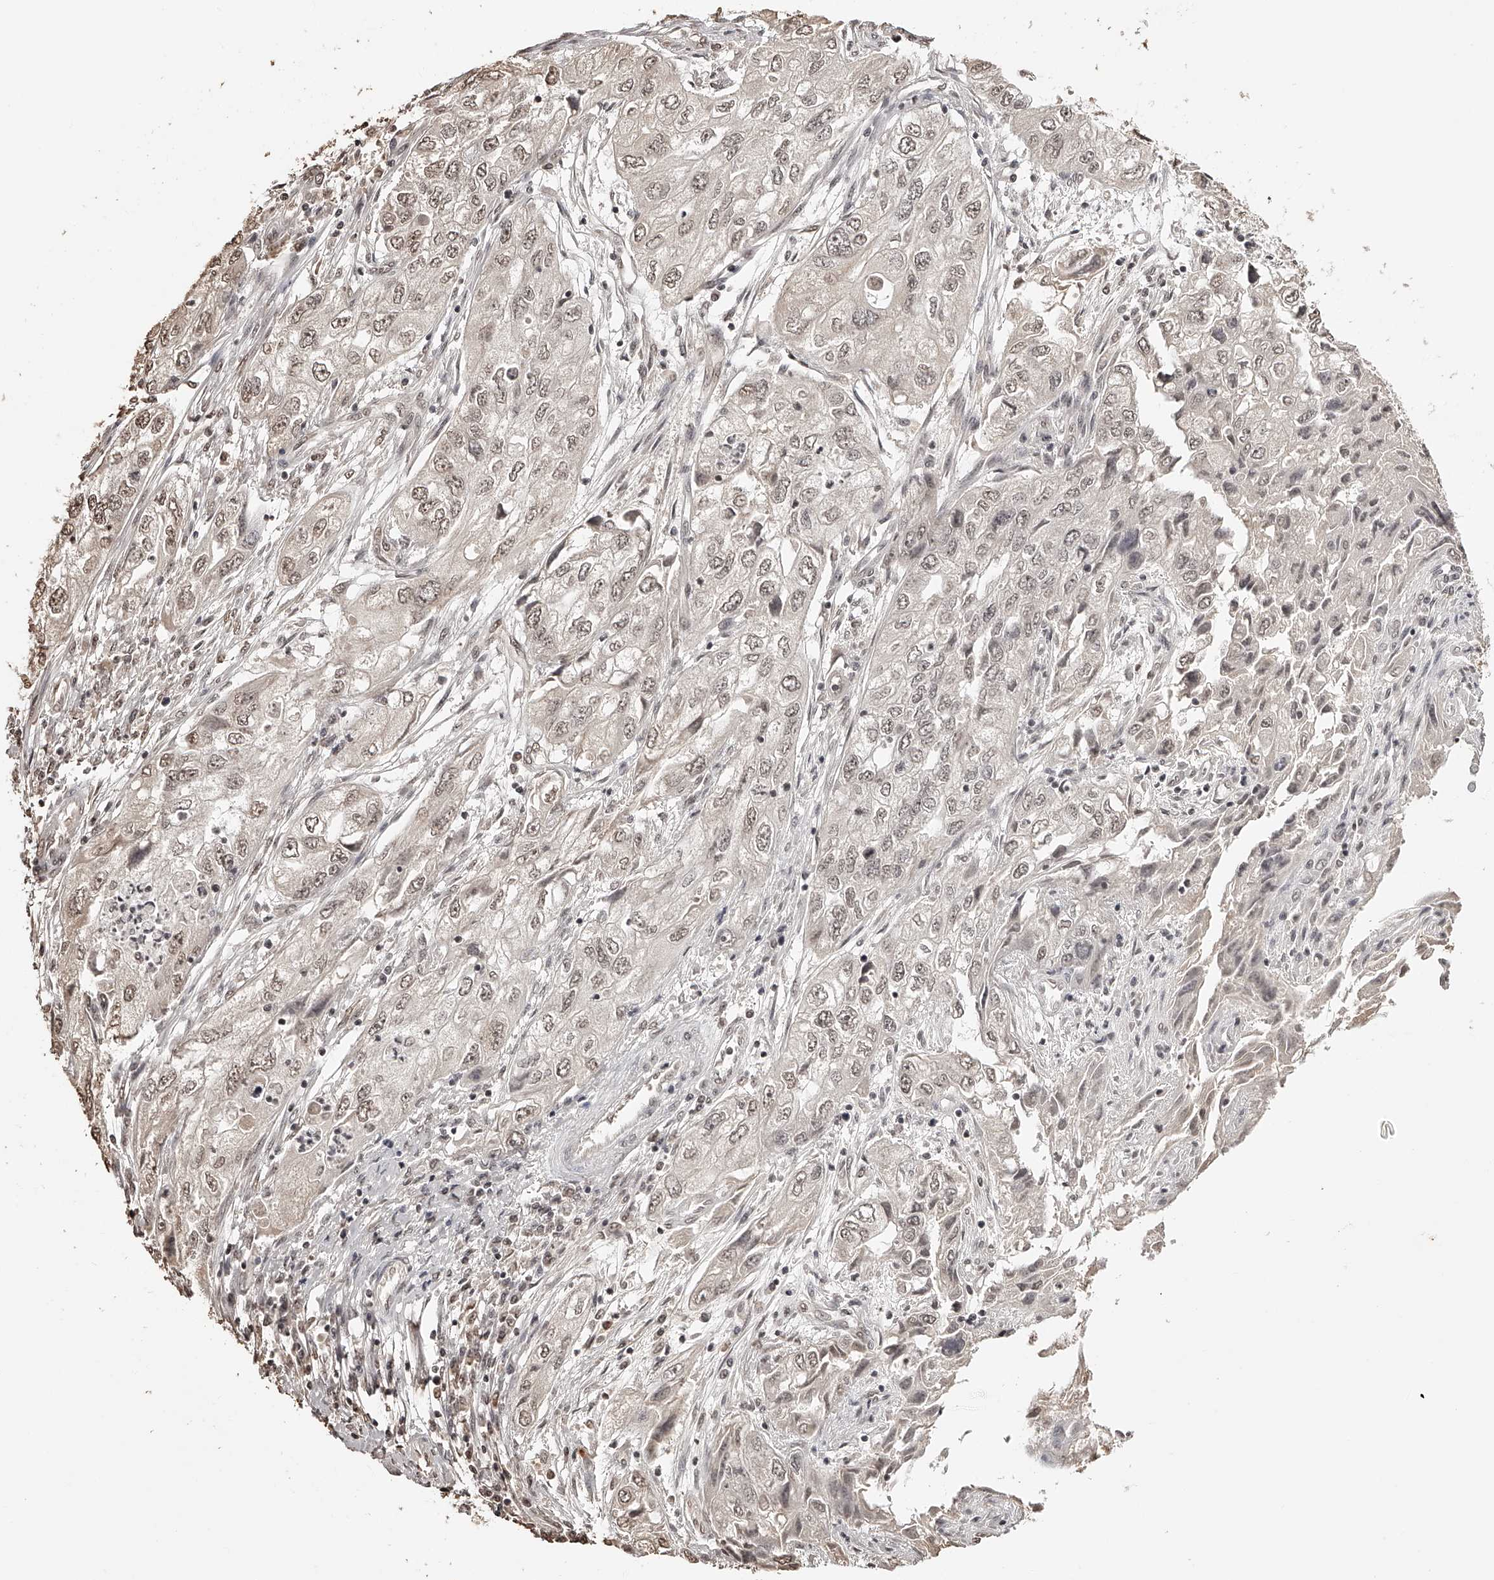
{"staining": {"intensity": "weak", "quantity": ">75%", "location": "nuclear"}, "tissue": "endometrial cancer", "cell_type": "Tumor cells", "image_type": "cancer", "snomed": [{"axis": "morphology", "description": "Adenocarcinoma, NOS"}, {"axis": "topography", "description": "Endometrium"}], "caption": "The immunohistochemical stain labels weak nuclear expression in tumor cells of adenocarcinoma (endometrial) tissue. (IHC, brightfield microscopy, high magnification).", "gene": "ZNF503", "patient": {"sex": "female", "age": 49}}